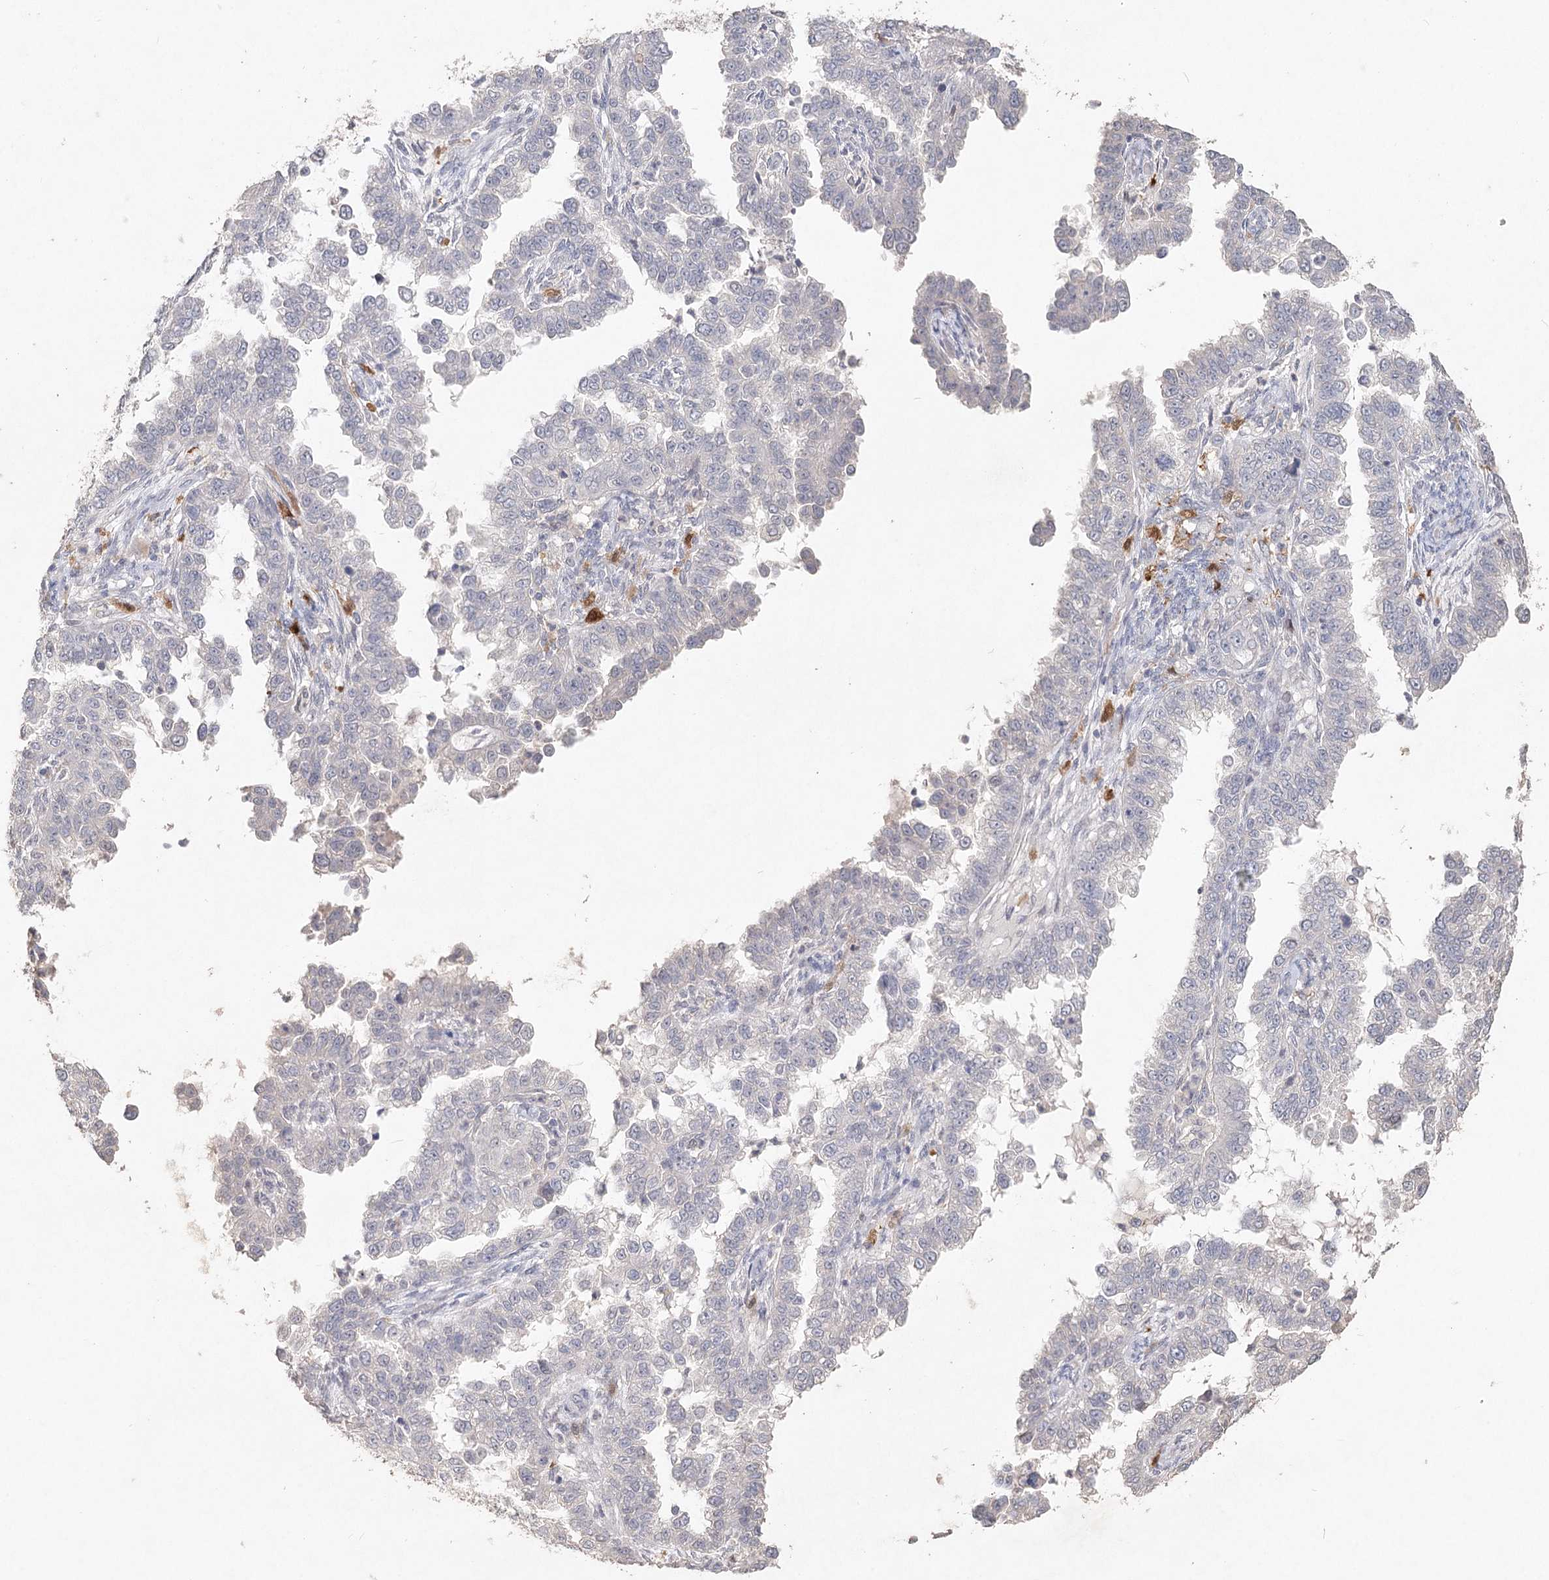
{"staining": {"intensity": "negative", "quantity": "none", "location": "none"}, "tissue": "endometrial cancer", "cell_type": "Tumor cells", "image_type": "cancer", "snomed": [{"axis": "morphology", "description": "Adenocarcinoma, NOS"}, {"axis": "topography", "description": "Endometrium"}], "caption": "This is an IHC photomicrograph of adenocarcinoma (endometrial). There is no positivity in tumor cells.", "gene": "ARSI", "patient": {"sex": "female", "age": 85}}